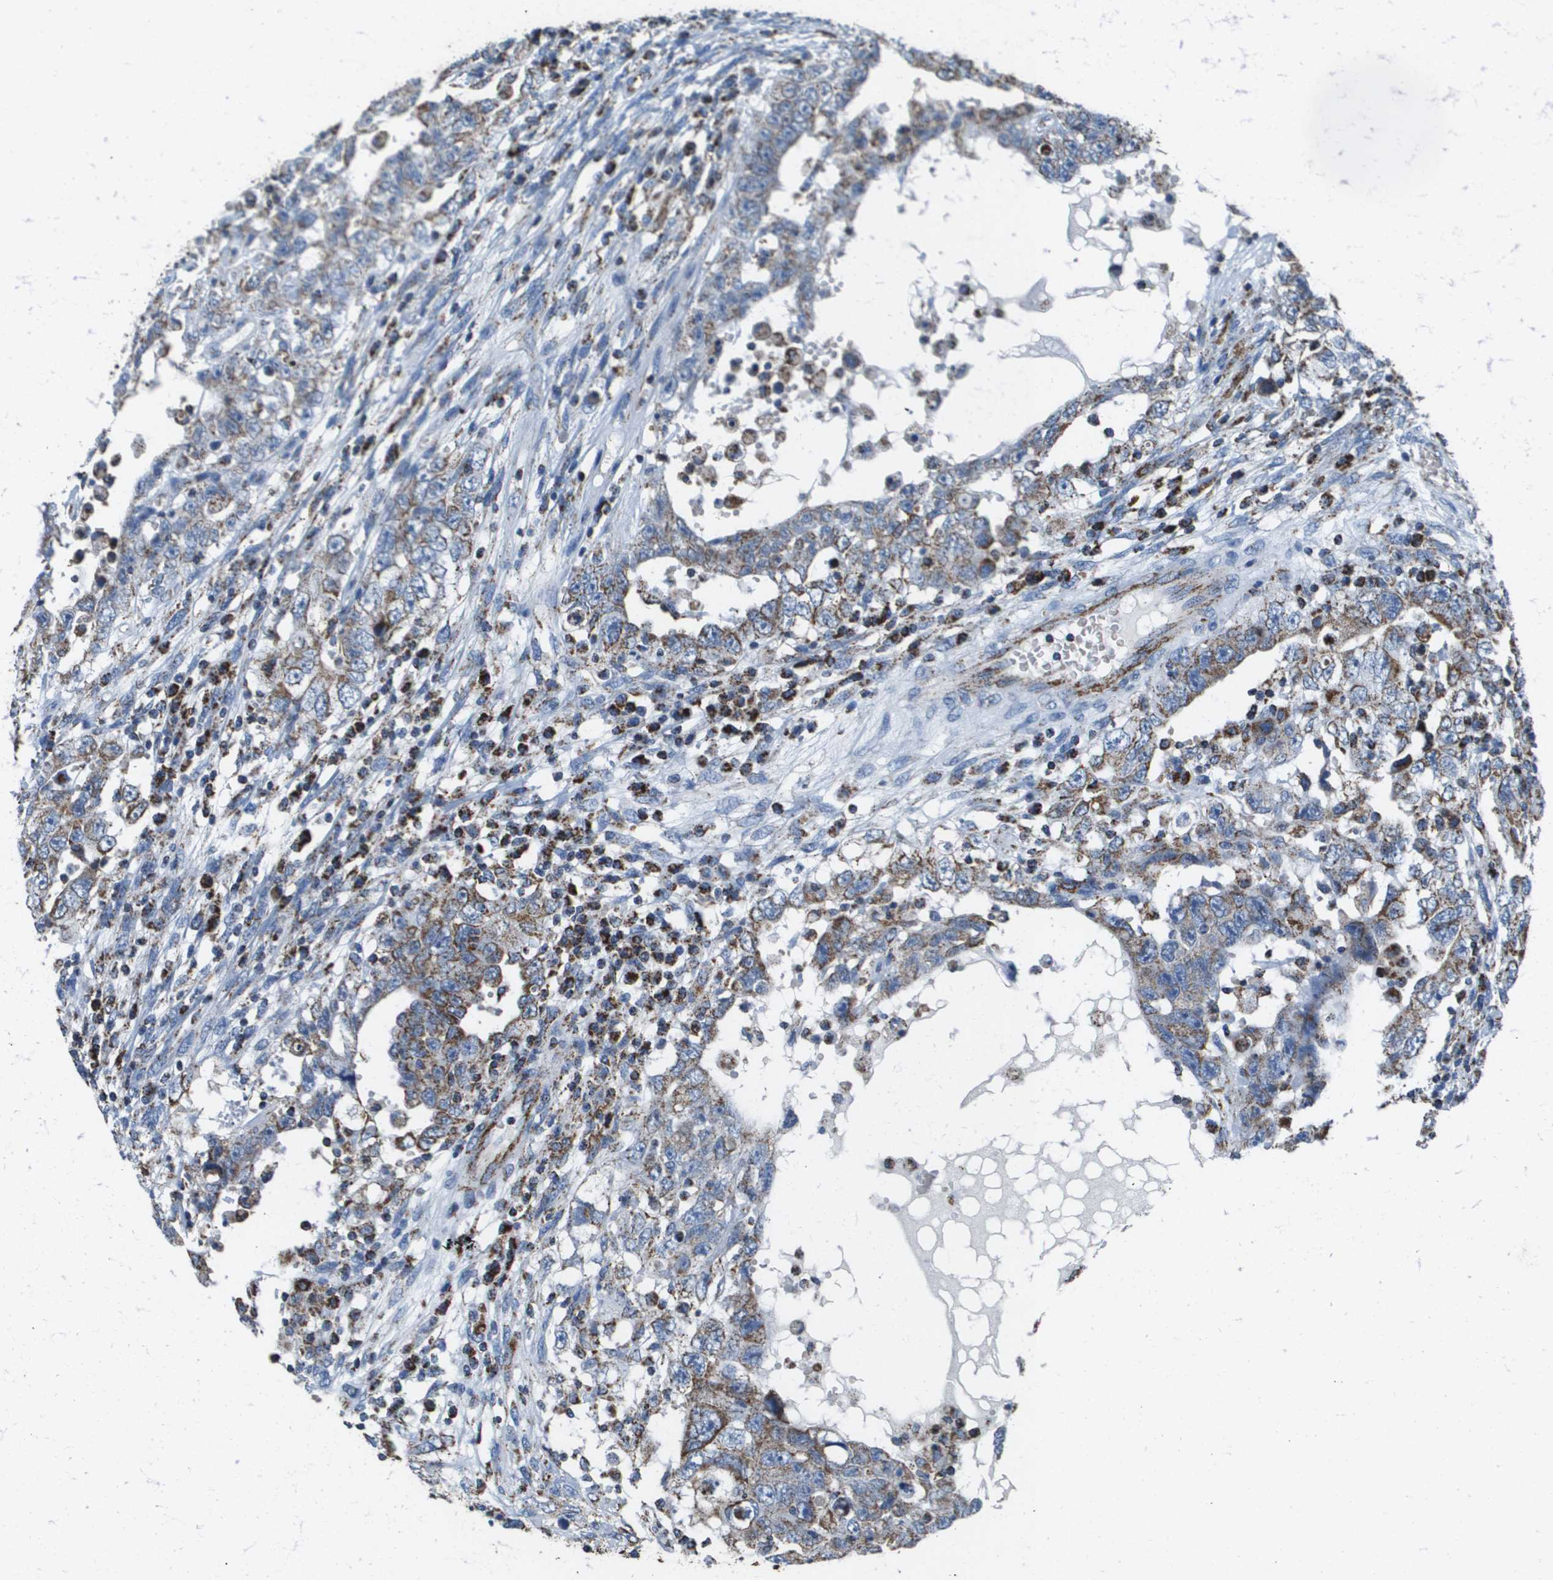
{"staining": {"intensity": "strong", "quantity": ">75%", "location": "cytoplasmic/membranous"}, "tissue": "testis cancer", "cell_type": "Tumor cells", "image_type": "cancer", "snomed": [{"axis": "morphology", "description": "Carcinoma, Embryonal, NOS"}, {"axis": "topography", "description": "Testis"}], "caption": "Testis embryonal carcinoma stained with DAB IHC demonstrates high levels of strong cytoplasmic/membranous staining in approximately >75% of tumor cells.", "gene": "ATP5F1B", "patient": {"sex": "male", "age": 26}}